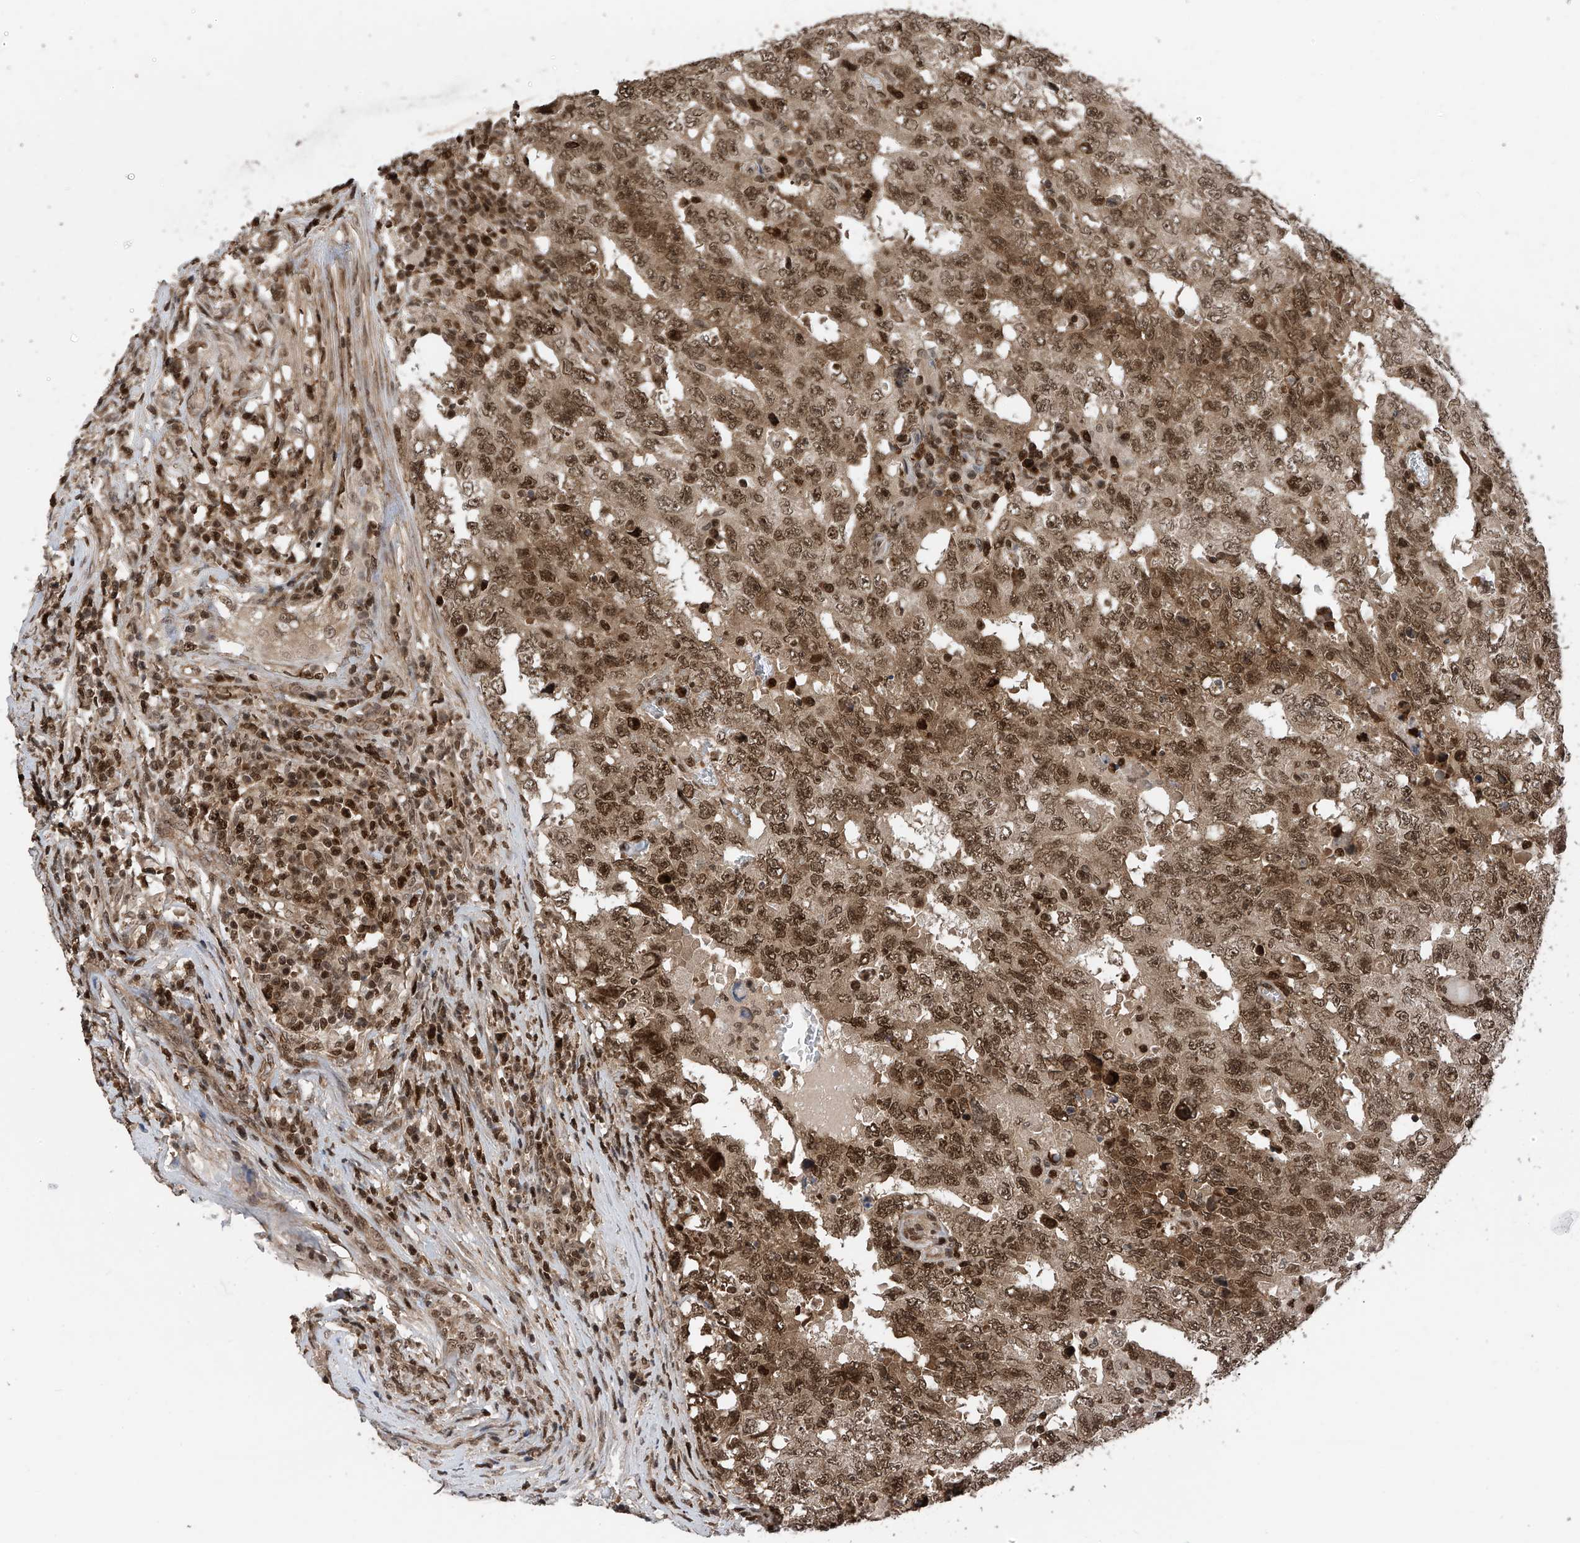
{"staining": {"intensity": "strong", "quantity": ">75%", "location": "cytoplasmic/membranous,nuclear"}, "tissue": "testis cancer", "cell_type": "Tumor cells", "image_type": "cancer", "snomed": [{"axis": "morphology", "description": "Carcinoma, Embryonal, NOS"}, {"axis": "topography", "description": "Testis"}], "caption": "There is high levels of strong cytoplasmic/membranous and nuclear staining in tumor cells of testis cancer (embryonal carcinoma), as demonstrated by immunohistochemical staining (brown color).", "gene": "DNAJC9", "patient": {"sex": "male", "age": 26}}